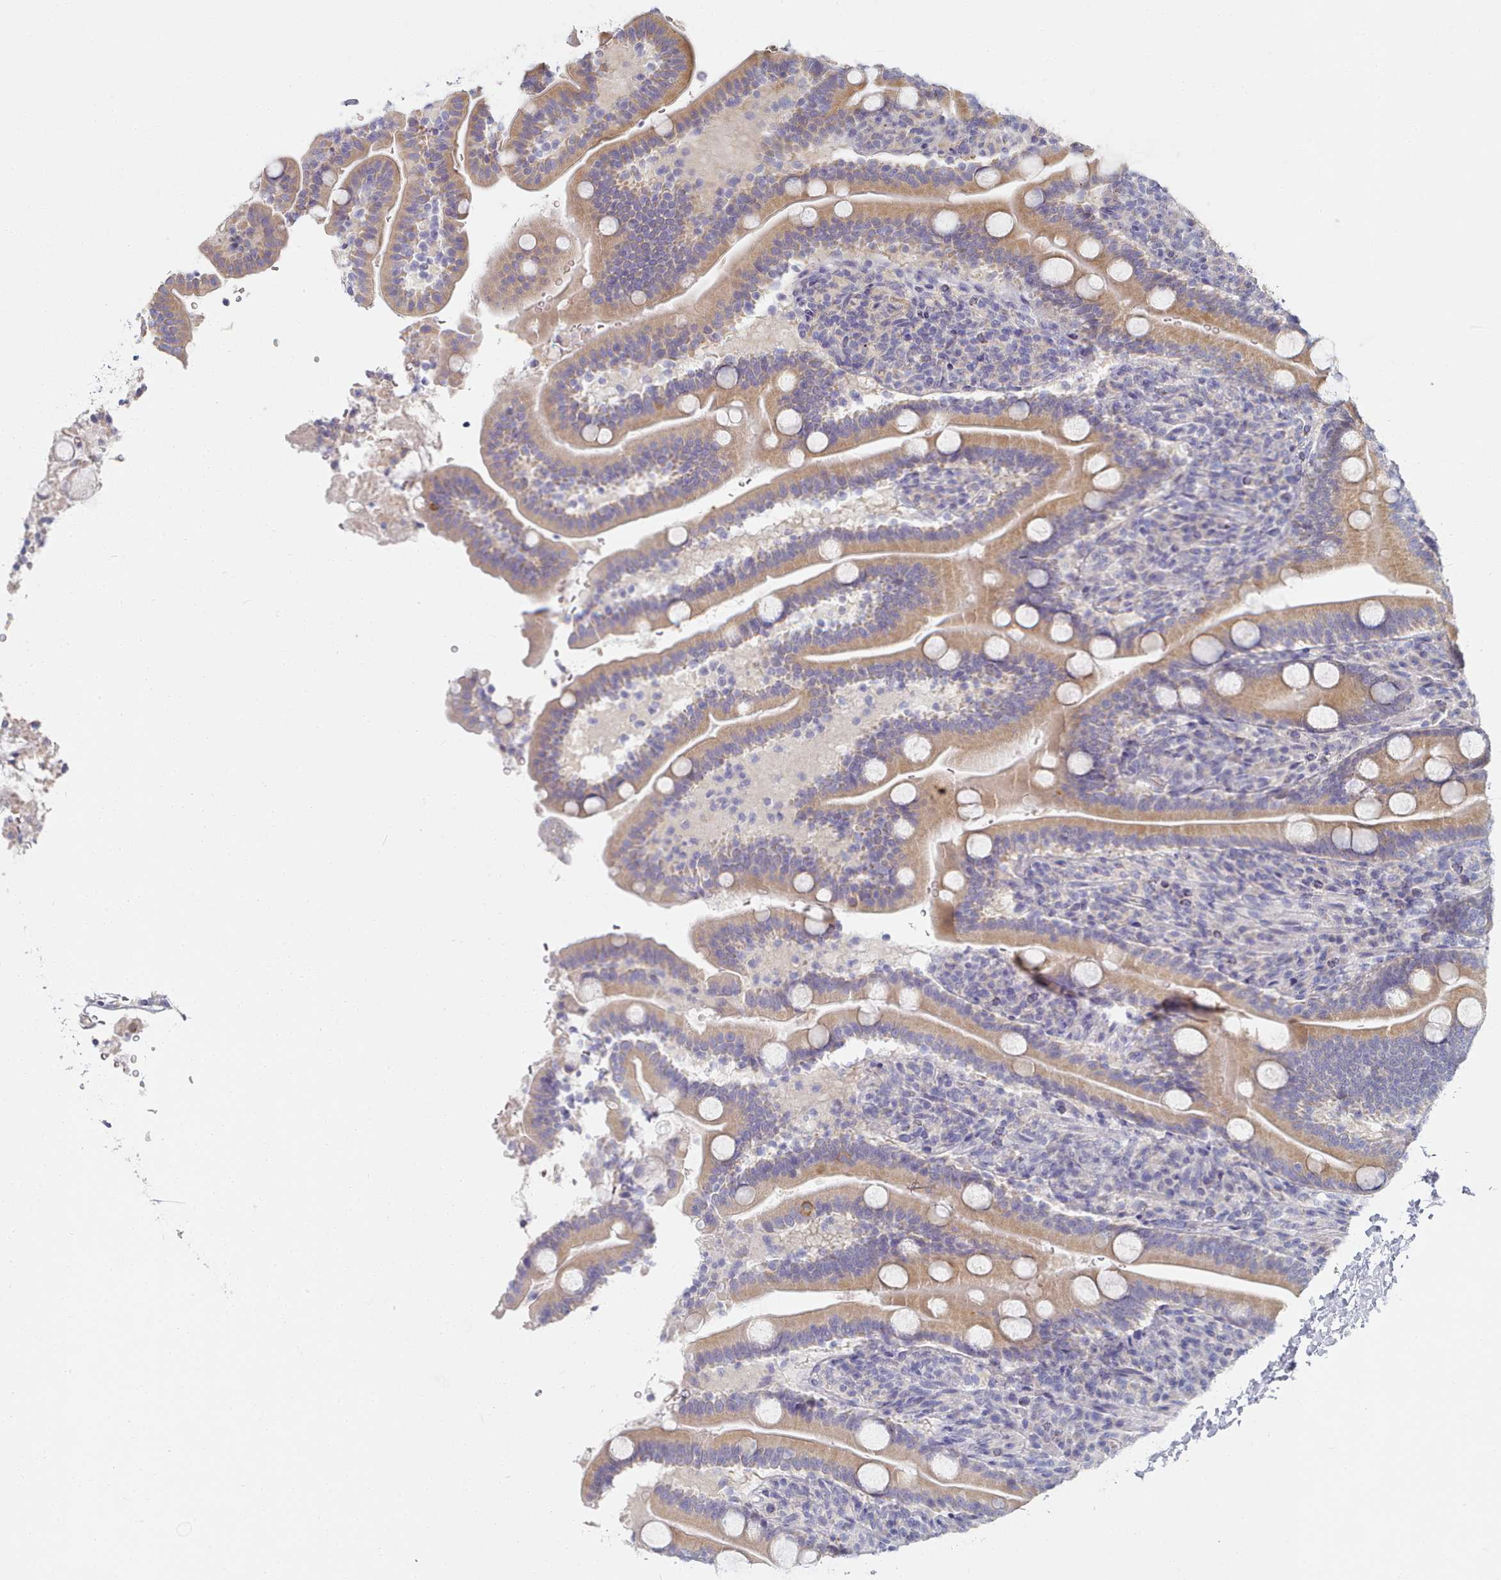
{"staining": {"intensity": "moderate", "quantity": ">75%", "location": "cytoplasmic/membranous"}, "tissue": "duodenum", "cell_type": "Glandular cells", "image_type": "normal", "snomed": [{"axis": "morphology", "description": "Normal tissue, NOS"}, {"axis": "topography", "description": "Duodenum"}], "caption": "This micrograph shows IHC staining of normal human duodenum, with medium moderate cytoplasmic/membranous expression in approximately >75% of glandular cells.", "gene": "TYW1B", "patient": {"sex": "male", "age": 35}}